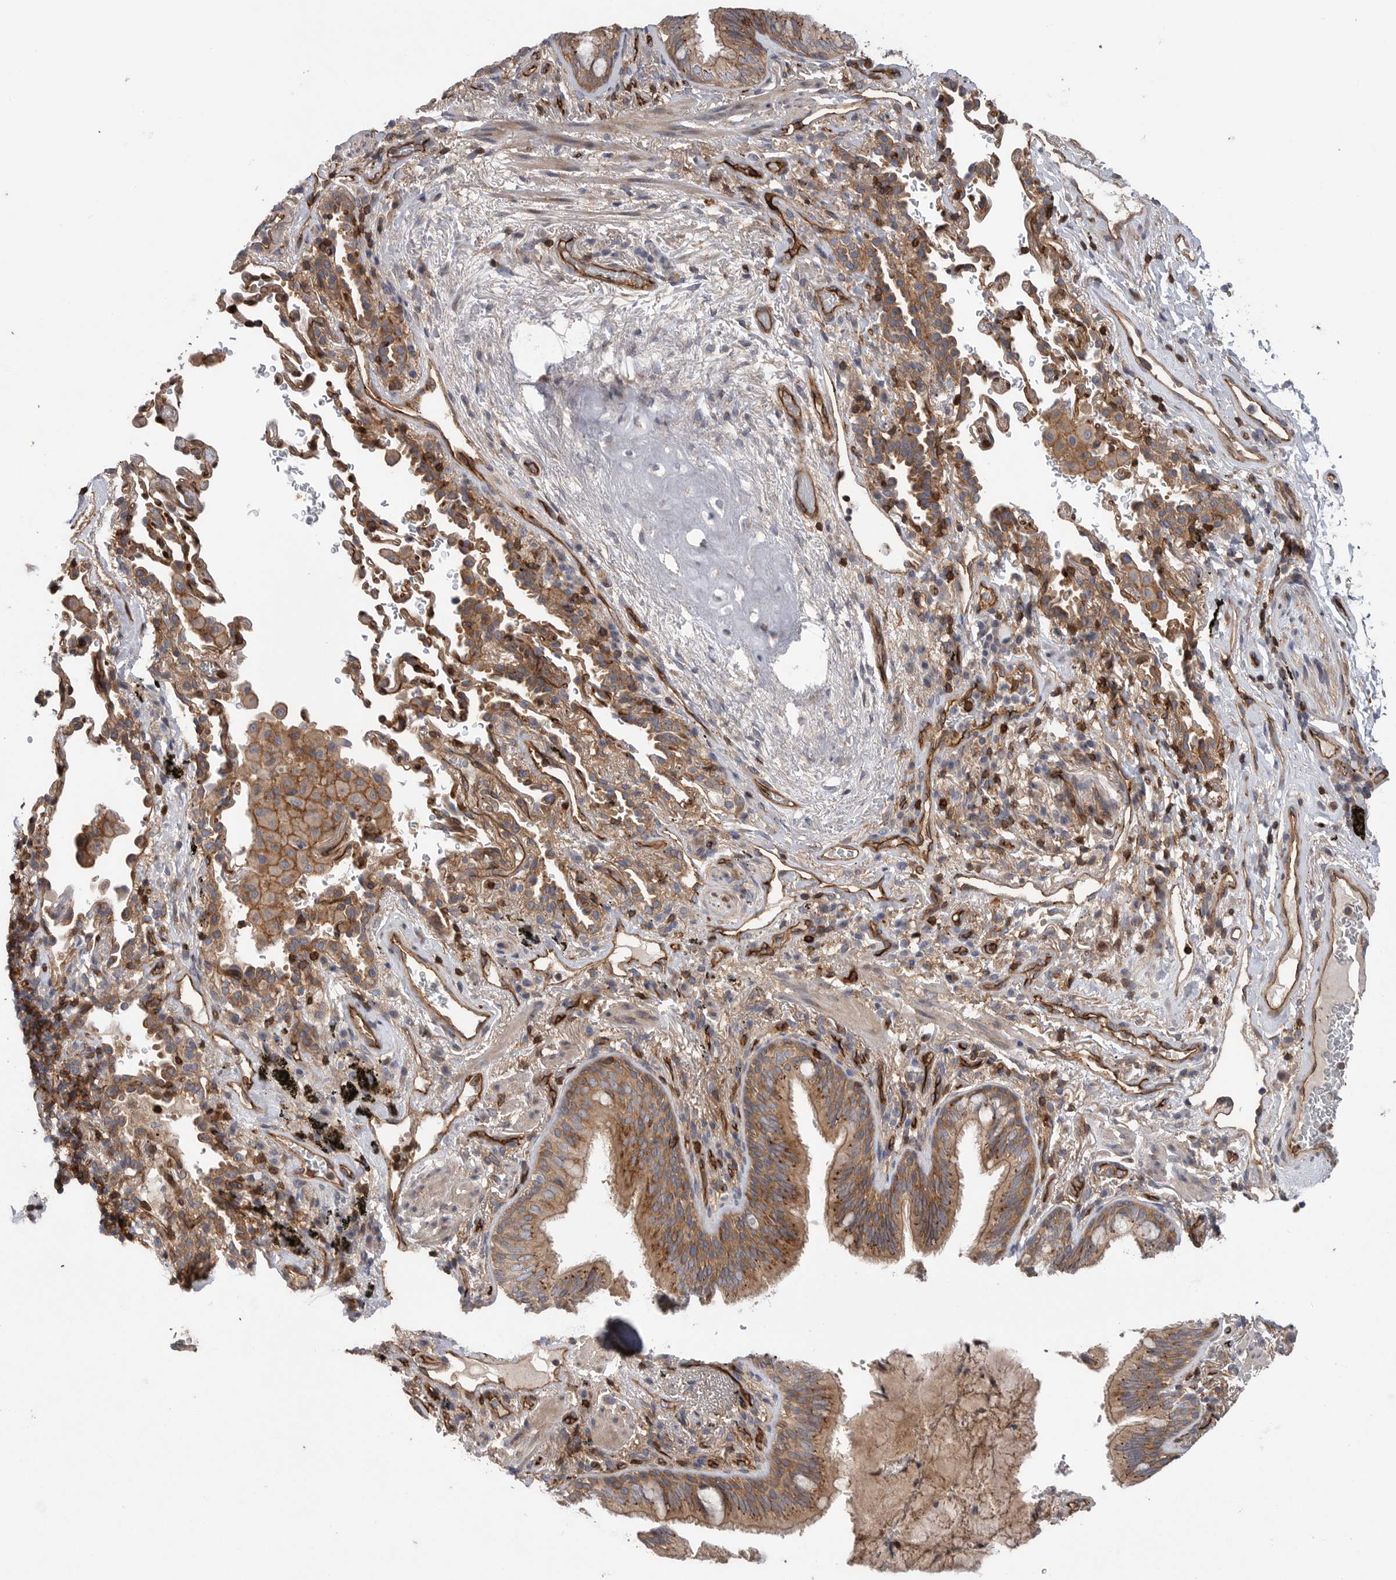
{"staining": {"intensity": "moderate", "quantity": ">75%", "location": "cytoplasmic/membranous"}, "tissue": "bronchus", "cell_type": "Respiratory epithelial cells", "image_type": "normal", "snomed": [{"axis": "morphology", "description": "Normal tissue, NOS"}, {"axis": "morphology", "description": "Inflammation, NOS"}, {"axis": "topography", "description": "Bronchus"}], "caption": "Bronchus stained for a protein (brown) displays moderate cytoplasmic/membranous positive staining in about >75% of respiratory epithelial cells.", "gene": "PRKCH", "patient": {"sex": "male", "age": 69}}